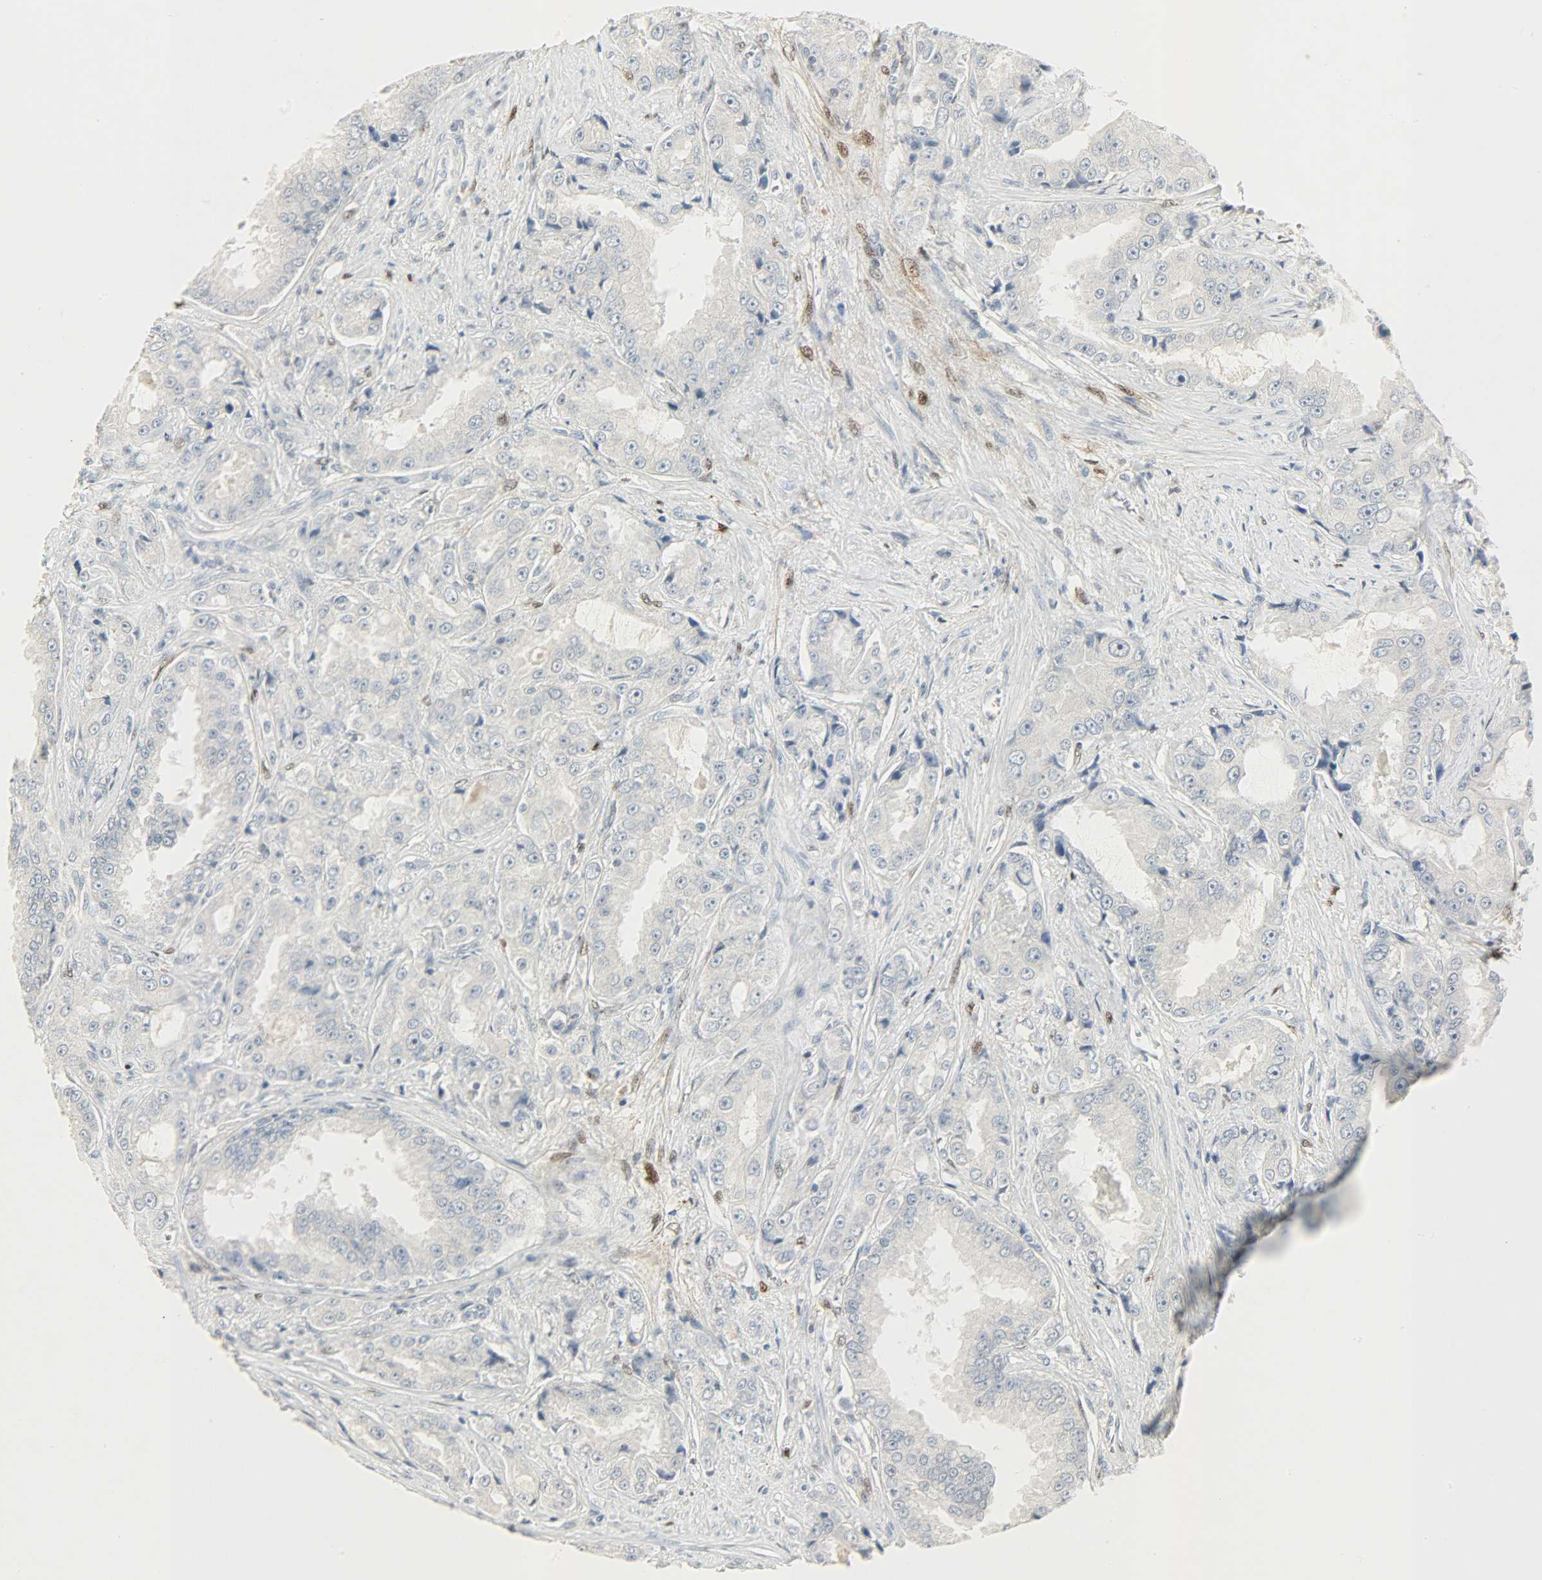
{"staining": {"intensity": "weak", "quantity": "25%-75%", "location": "cytoplasmic/membranous"}, "tissue": "prostate cancer", "cell_type": "Tumor cells", "image_type": "cancer", "snomed": [{"axis": "morphology", "description": "Adenocarcinoma, High grade"}, {"axis": "topography", "description": "Prostate"}], "caption": "A brown stain labels weak cytoplasmic/membranous staining of a protein in human prostate cancer (adenocarcinoma (high-grade)) tumor cells.", "gene": "CAMK4", "patient": {"sex": "male", "age": 73}}